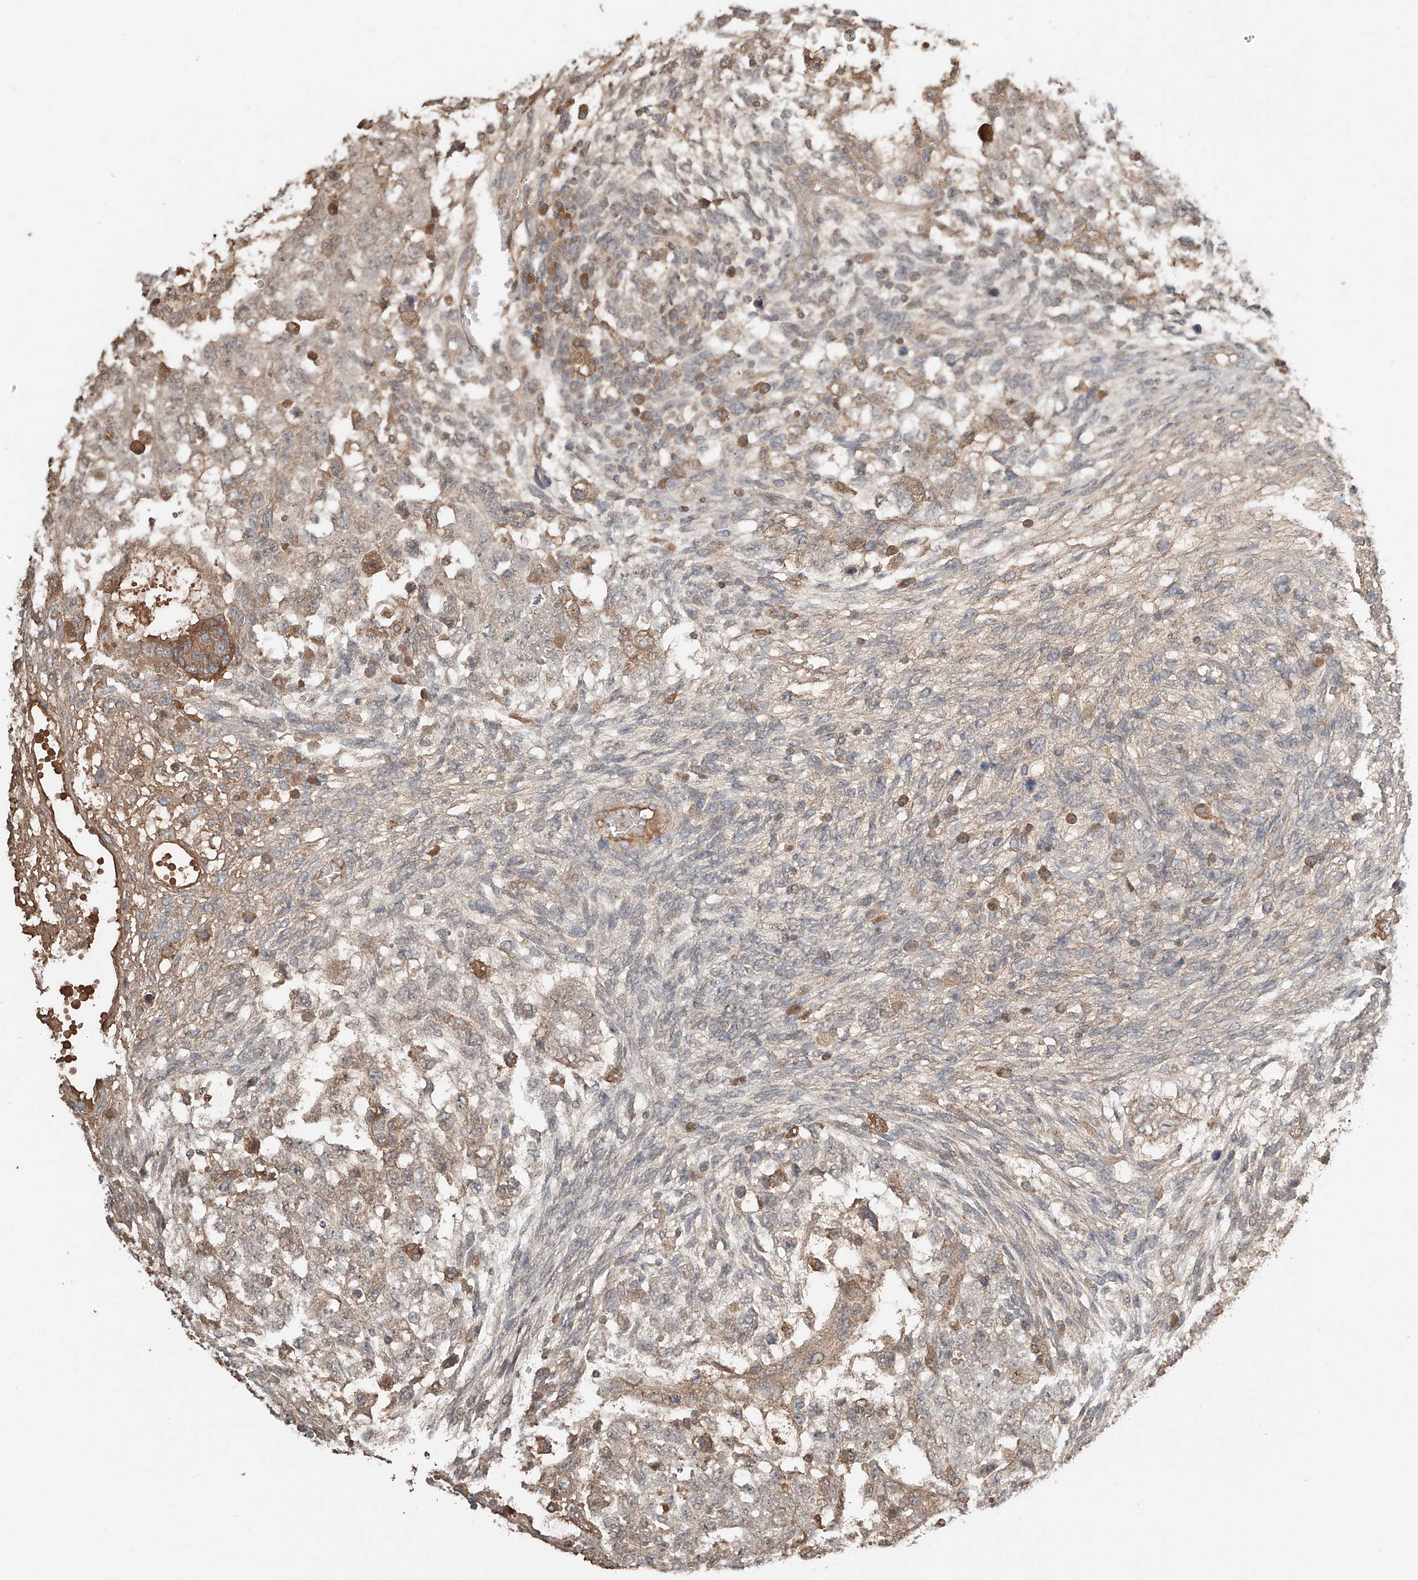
{"staining": {"intensity": "weak", "quantity": ">75%", "location": "cytoplasmic/membranous"}, "tissue": "testis cancer", "cell_type": "Tumor cells", "image_type": "cancer", "snomed": [{"axis": "morphology", "description": "Normal tissue, NOS"}, {"axis": "morphology", "description": "Carcinoma, Embryonal, NOS"}, {"axis": "topography", "description": "Testis"}], "caption": "Embryonal carcinoma (testis) was stained to show a protein in brown. There is low levels of weak cytoplasmic/membranous expression in about >75% of tumor cells.", "gene": "ERO1A", "patient": {"sex": "male", "age": 36}}